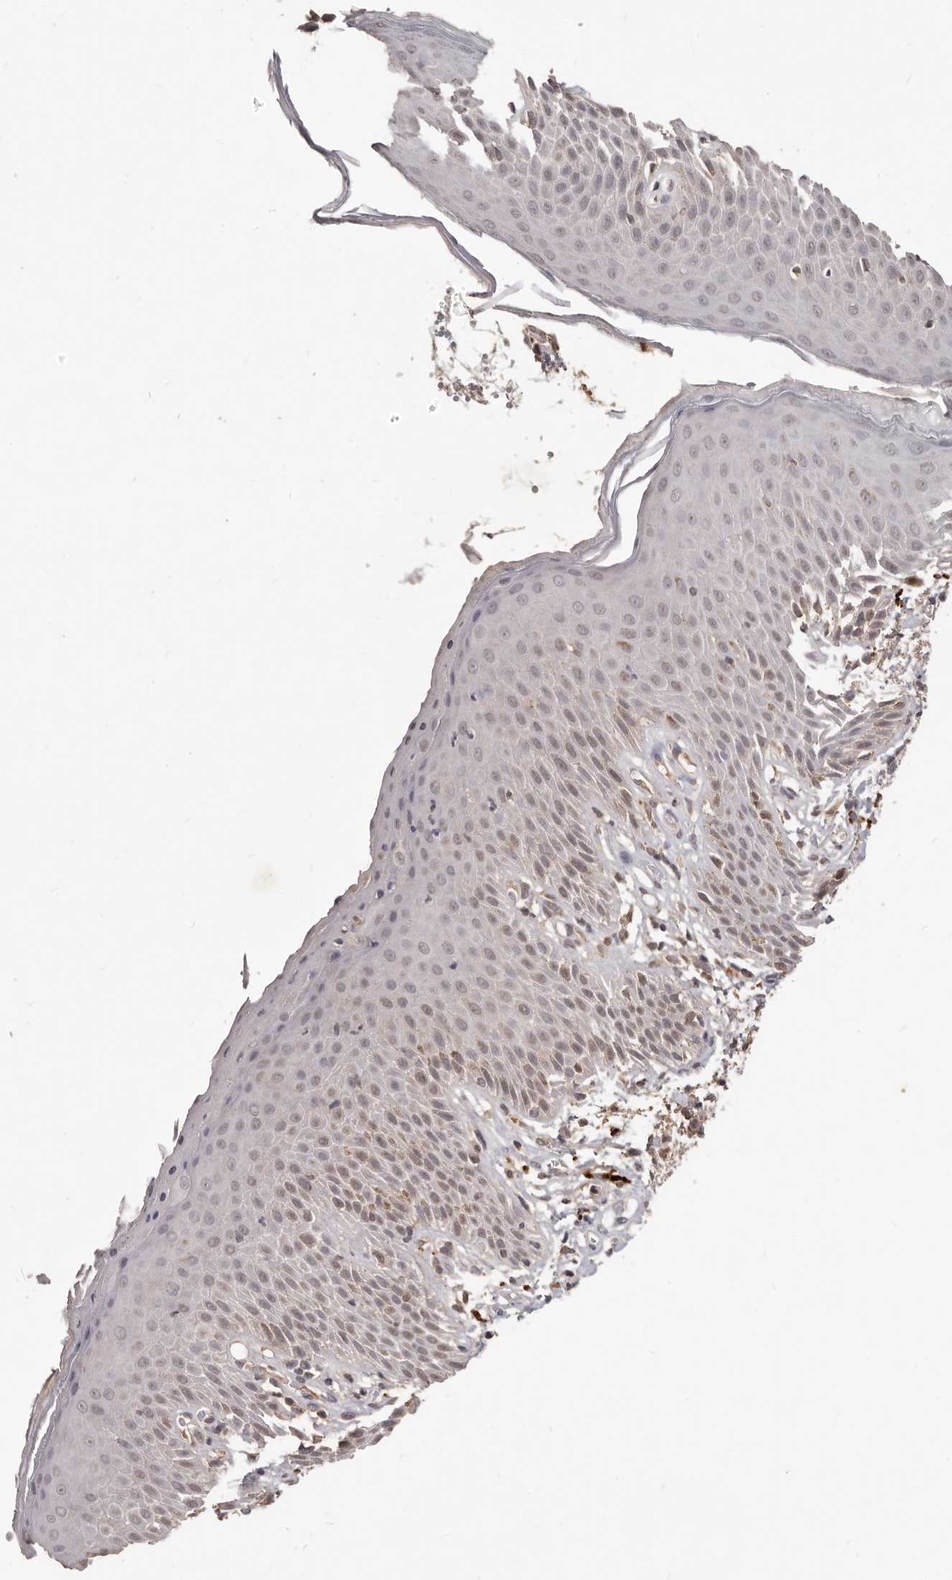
{"staining": {"intensity": "moderate", "quantity": "<25%", "location": "nuclear"}, "tissue": "skin", "cell_type": "Epidermal cells", "image_type": "normal", "snomed": [{"axis": "morphology", "description": "Normal tissue, NOS"}, {"axis": "topography", "description": "Anal"}], "caption": "Protein staining exhibits moderate nuclear staining in about <25% of epidermal cells in benign skin. Nuclei are stained in blue.", "gene": "TSPAN13", "patient": {"sex": "male", "age": 74}}